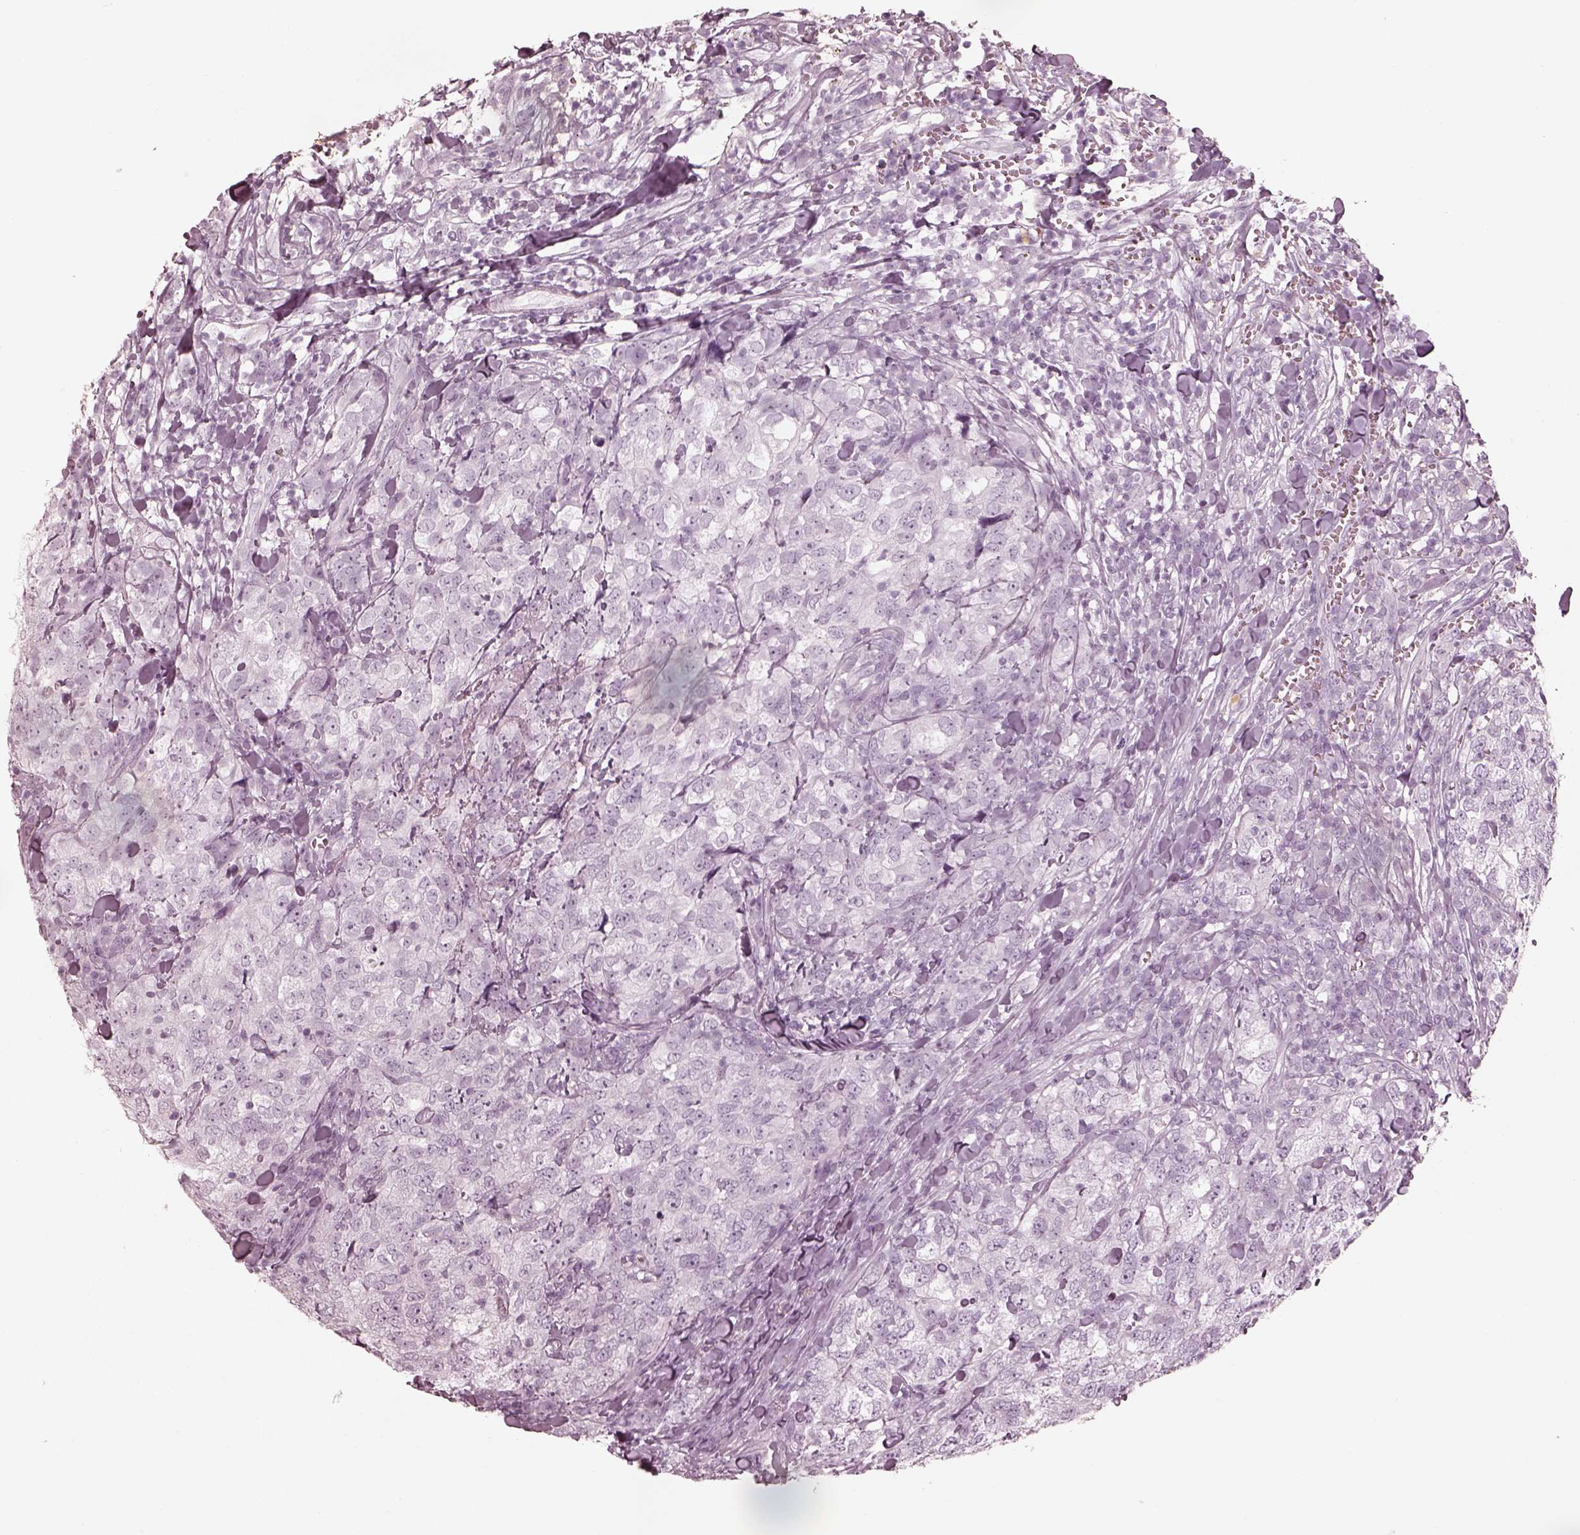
{"staining": {"intensity": "negative", "quantity": "none", "location": "none"}, "tissue": "breast cancer", "cell_type": "Tumor cells", "image_type": "cancer", "snomed": [{"axis": "morphology", "description": "Duct carcinoma"}, {"axis": "topography", "description": "Breast"}], "caption": "Infiltrating ductal carcinoma (breast) was stained to show a protein in brown. There is no significant expression in tumor cells.", "gene": "OPN4", "patient": {"sex": "female", "age": 30}}